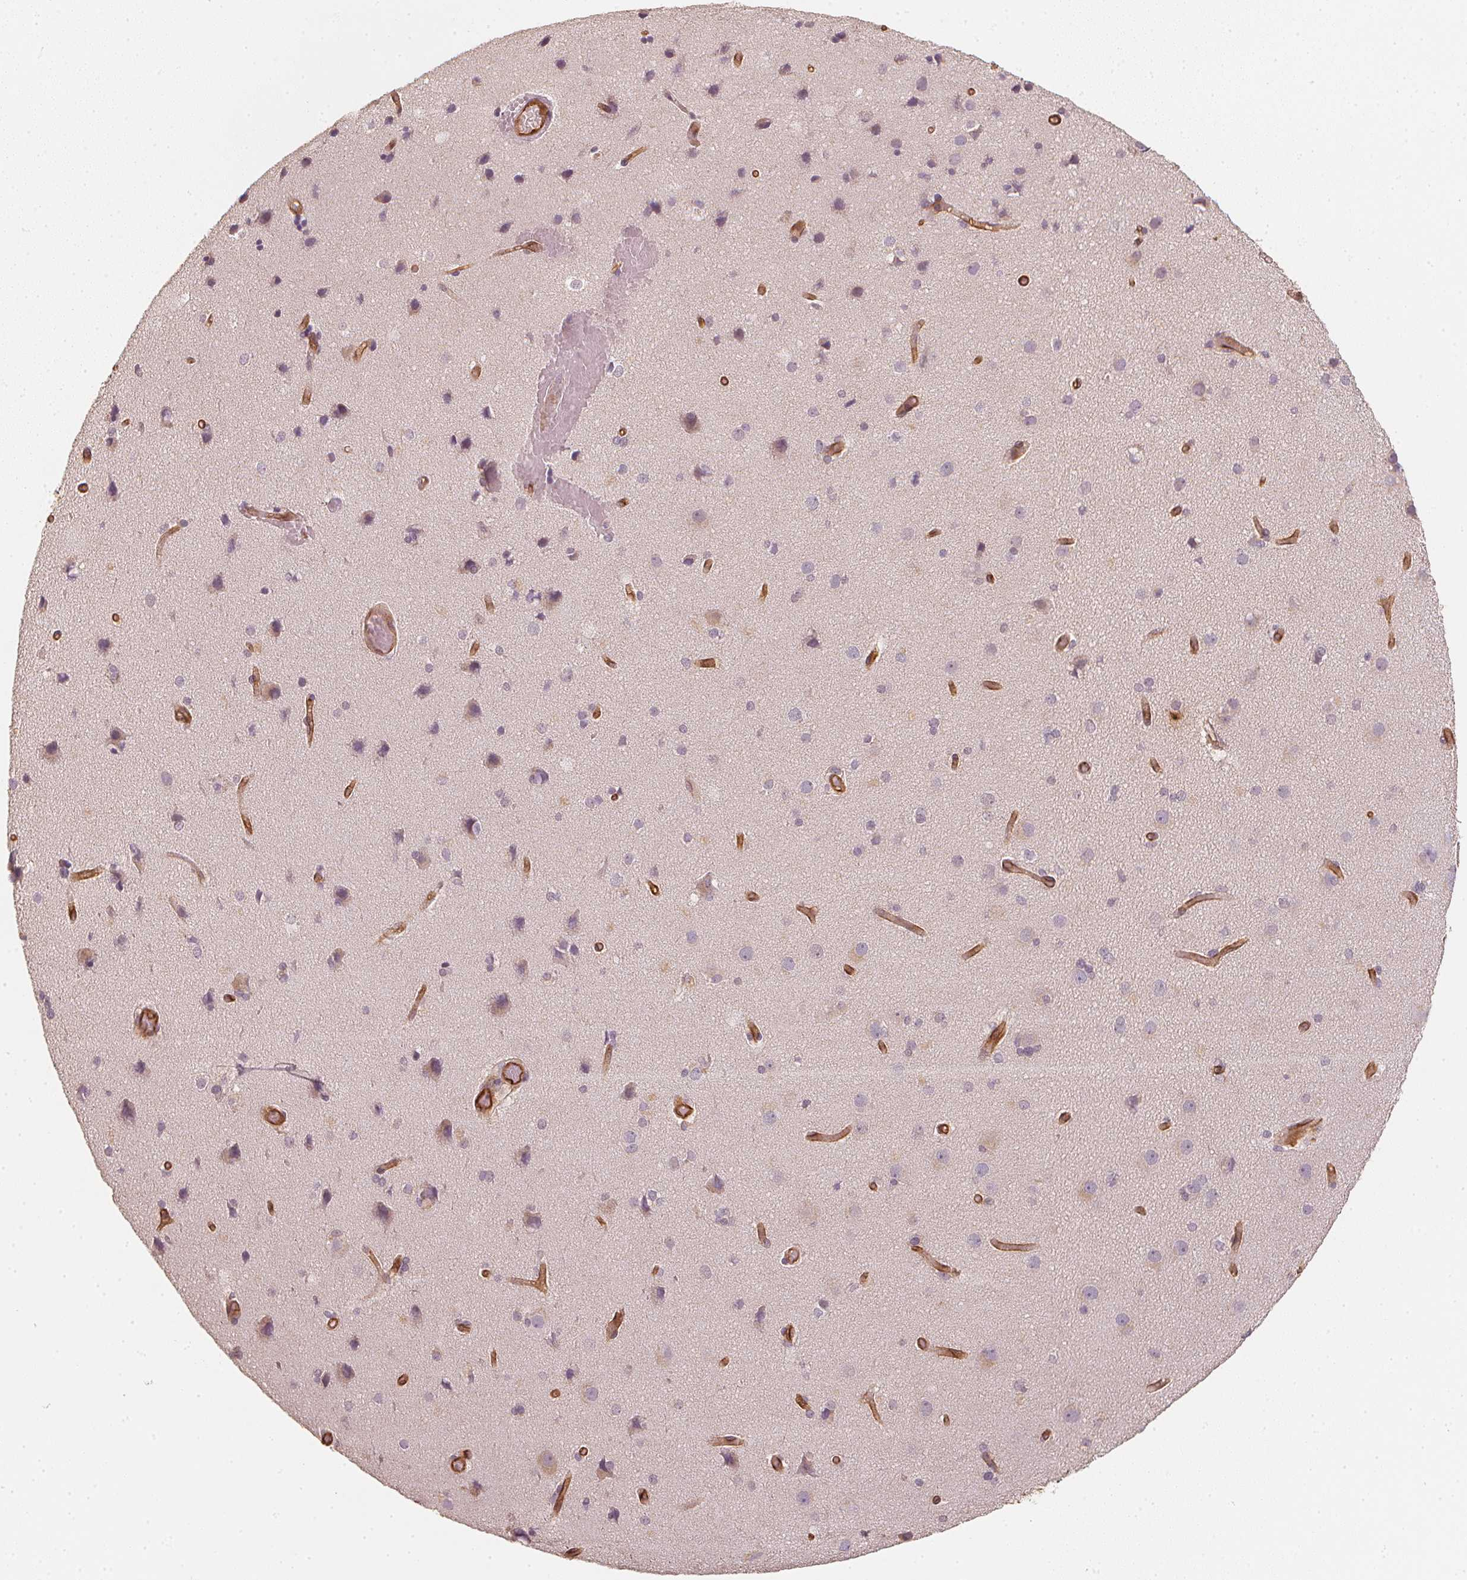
{"staining": {"intensity": "moderate", "quantity": ">75%", "location": "cytoplasmic/membranous"}, "tissue": "cerebral cortex", "cell_type": "Endothelial cells", "image_type": "normal", "snomed": [{"axis": "morphology", "description": "Normal tissue, NOS"}, {"axis": "morphology", "description": "Glioma, malignant, High grade"}, {"axis": "topography", "description": "Cerebral cortex"}], "caption": "Protein staining of unremarkable cerebral cortex shows moderate cytoplasmic/membranous positivity in about >75% of endothelial cells.", "gene": "CIB1", "patient": {"sex": "male", "age": 71}}